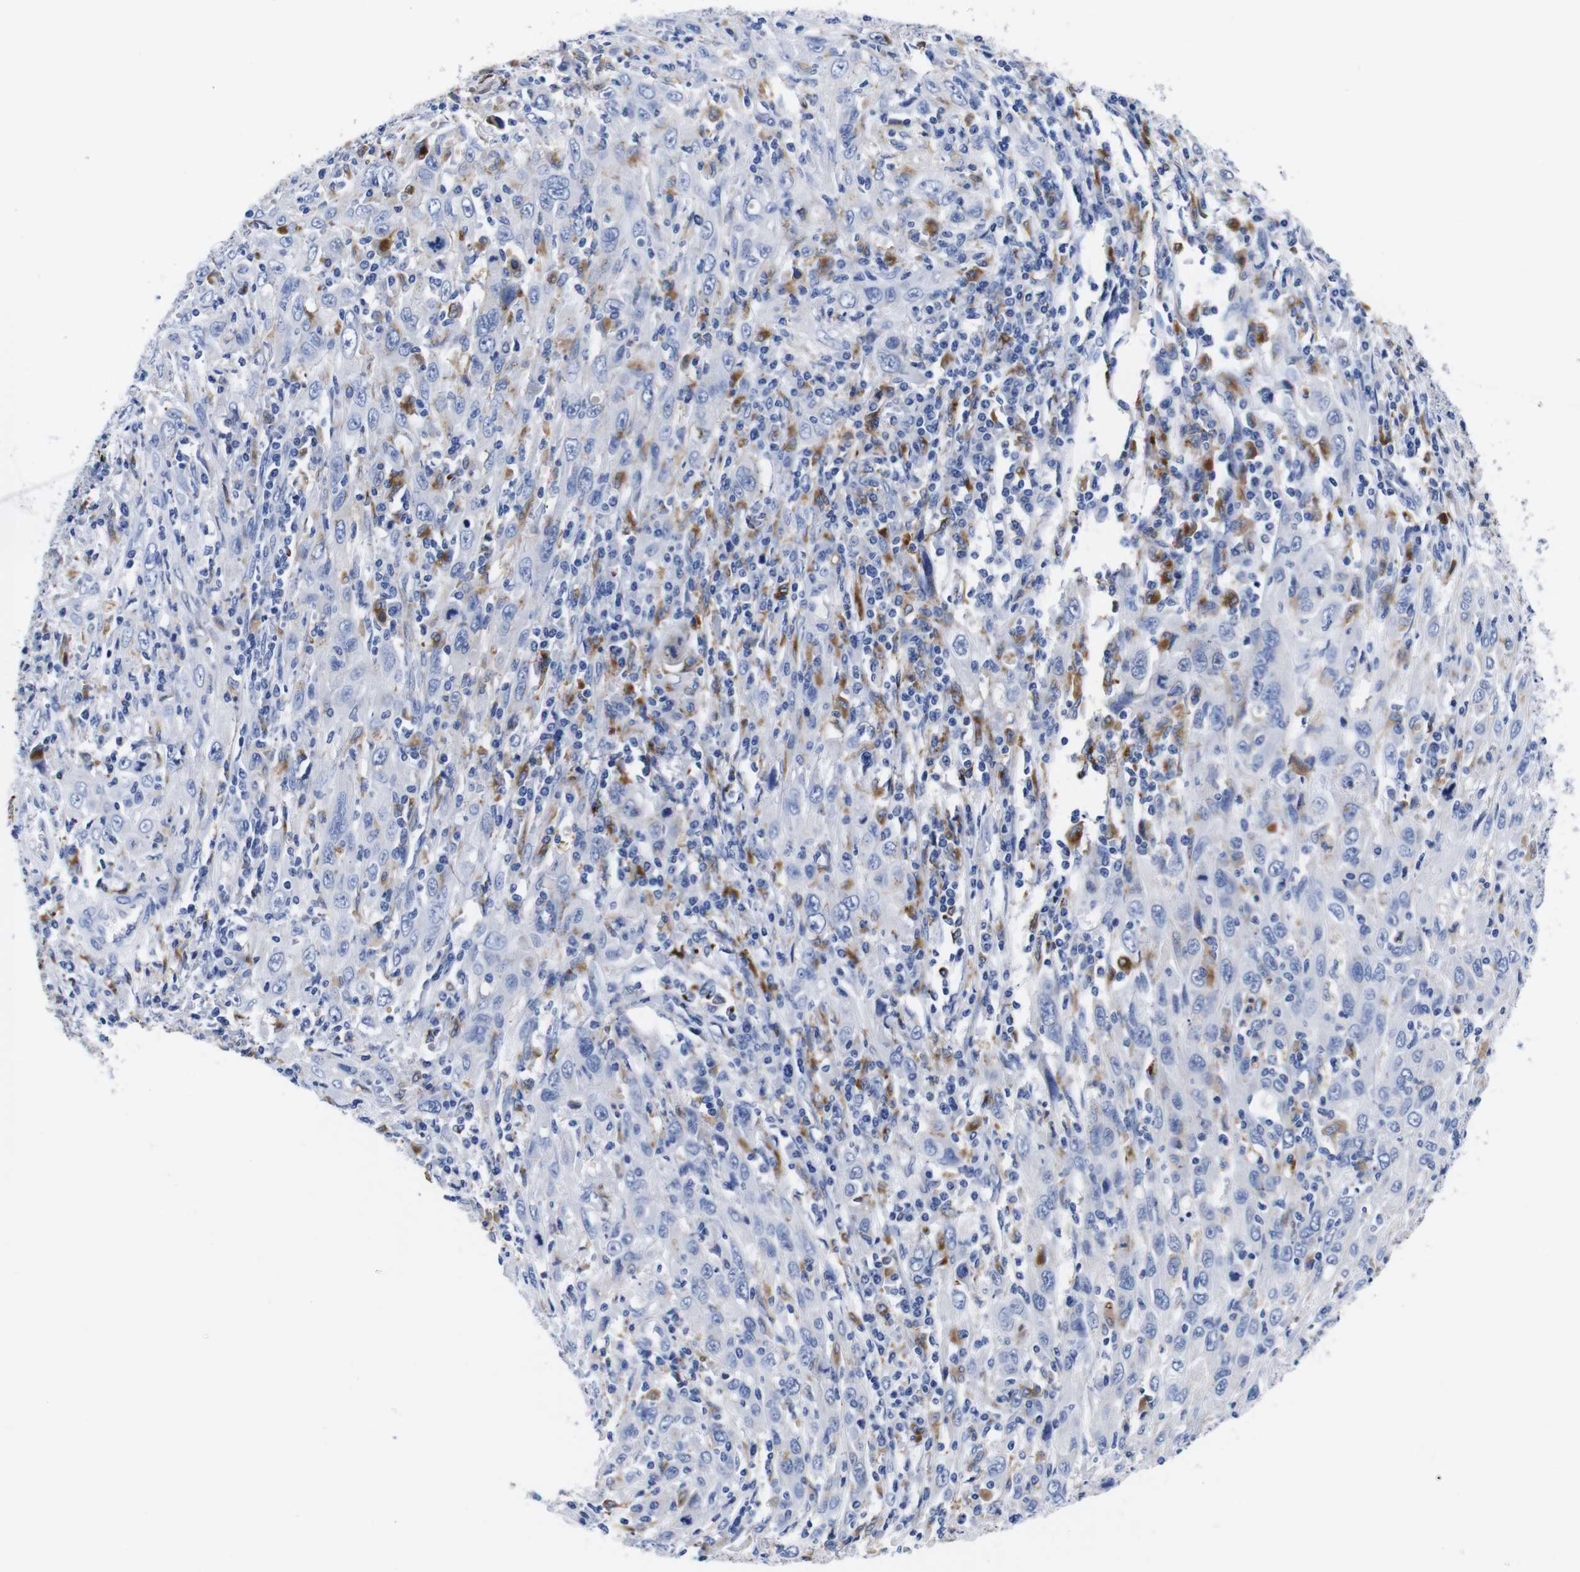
{"staining": {"intensity": "negative", "quantity": "none", "location": "none"}, "tissue": "cervical cancer", "cell_type": "Tumor cells", "image_type": "cancer", "snomed": [{"axis": "morphology", "description": "Squamous cell carcinoma, NOS"}, {"axis": "topography", "description": "Cervix"}], "caption": "The image displays no significant expression in tumor cells of cervical cancer (squamous cell carcinoma). Brightfield microscopy of immunohistochemistry (IHC) stained with DAB (3,3'-diaminobenzidine) (brown) and hematoxylin (blue), captured at high magnification.", "gene": "HLA-DMB", "patient": {"sex": "female", "age": 46}}